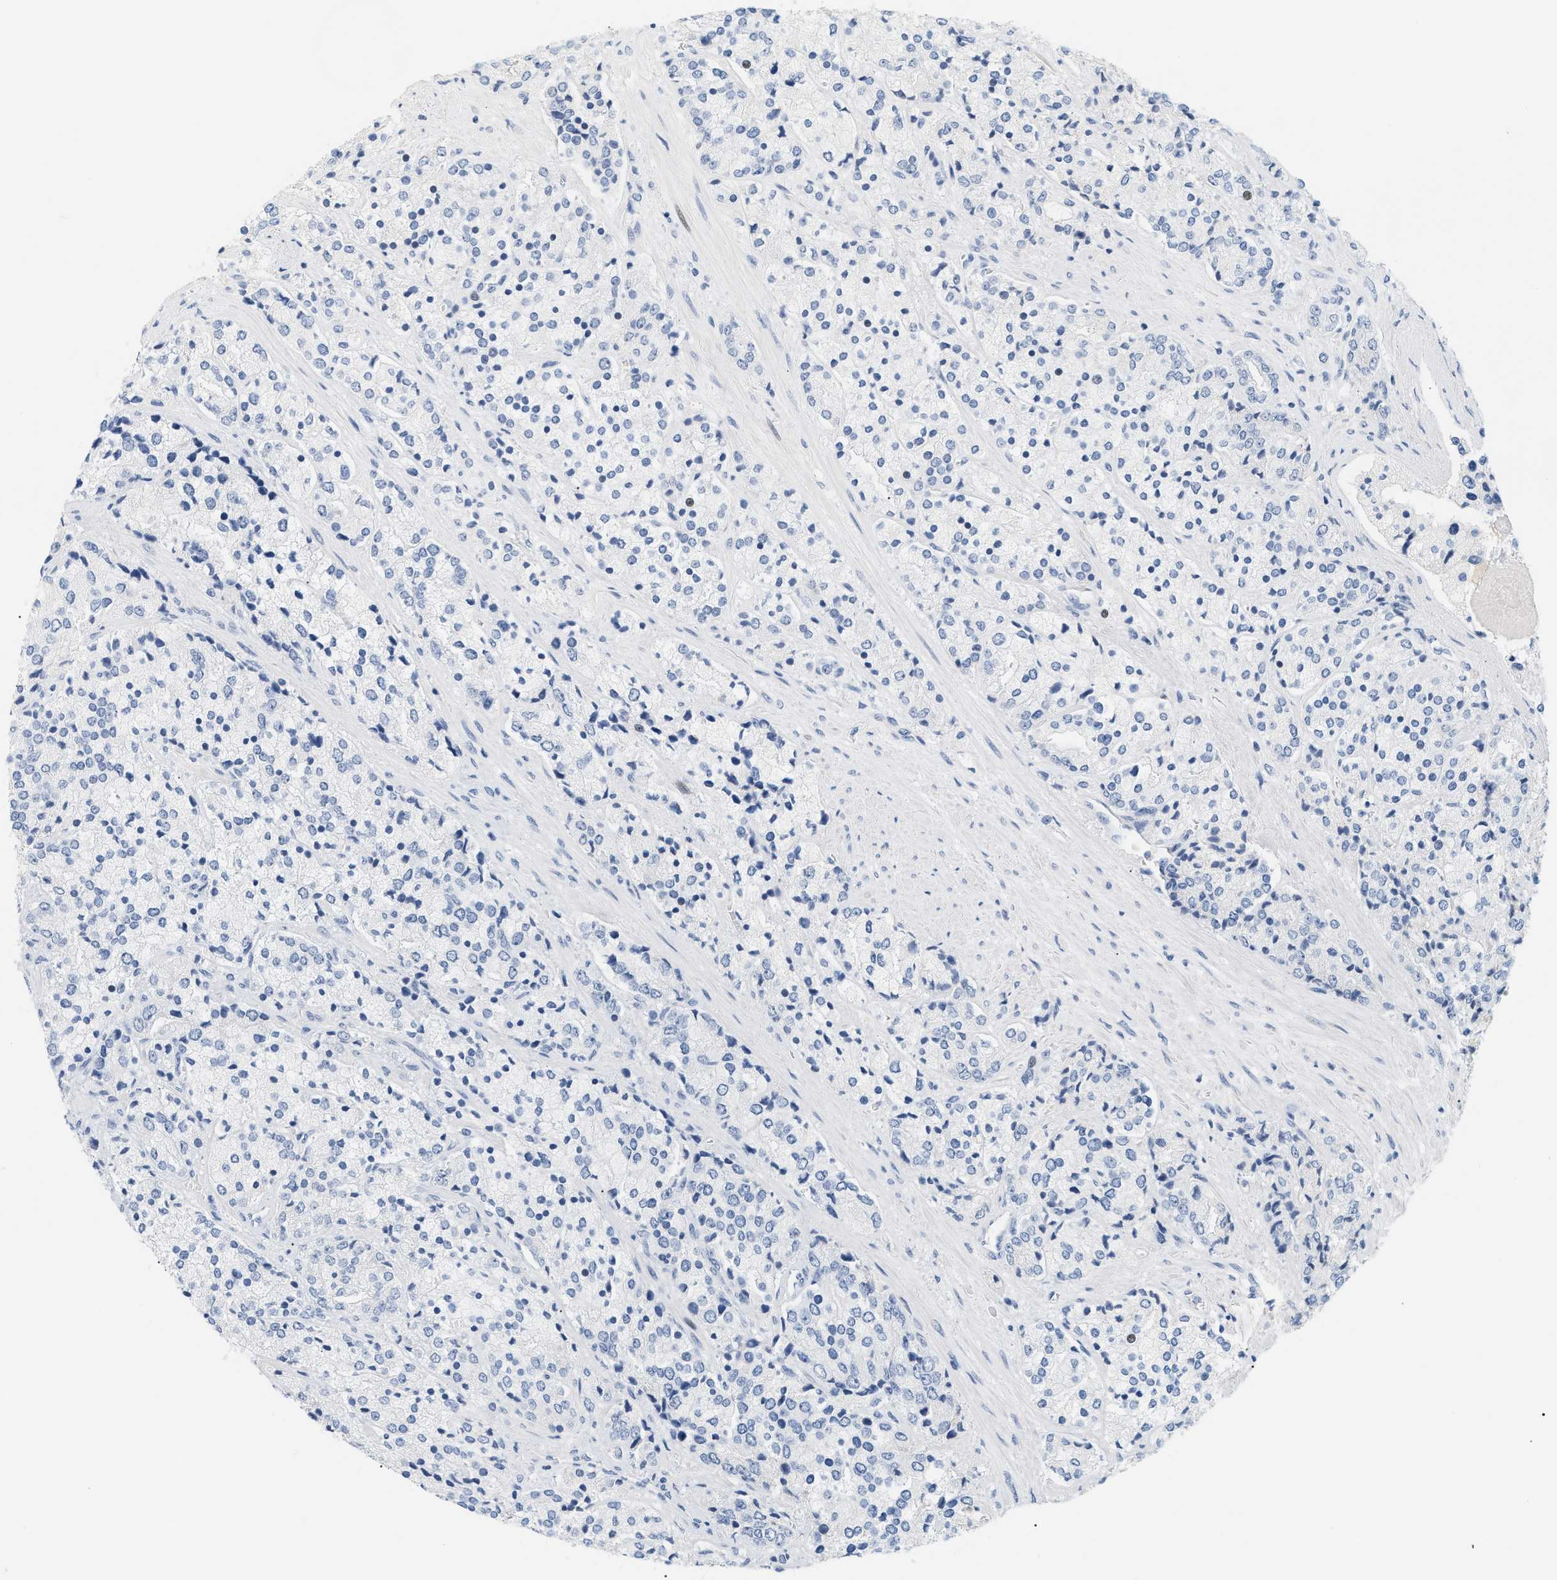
{"staining": {"intensity": "negative", "quantity": "none", "location": "none"}, "tissue": "prostate cancer", "cell_type": "Tumor cells", "image_type": "cancer", "snomed": [{"axis": "morphology", "description": "Adenocarcinoma, High grade"}, {"axis": "topography", "description": "Prostate"}], "caption": "DAB immunohistochemical staining of prostate cancer (high-grade adenocarcinoma) shows no significant expression in tumor cells.", "gene": "CFH", "patient": {"sex": "male", "age": 71}}